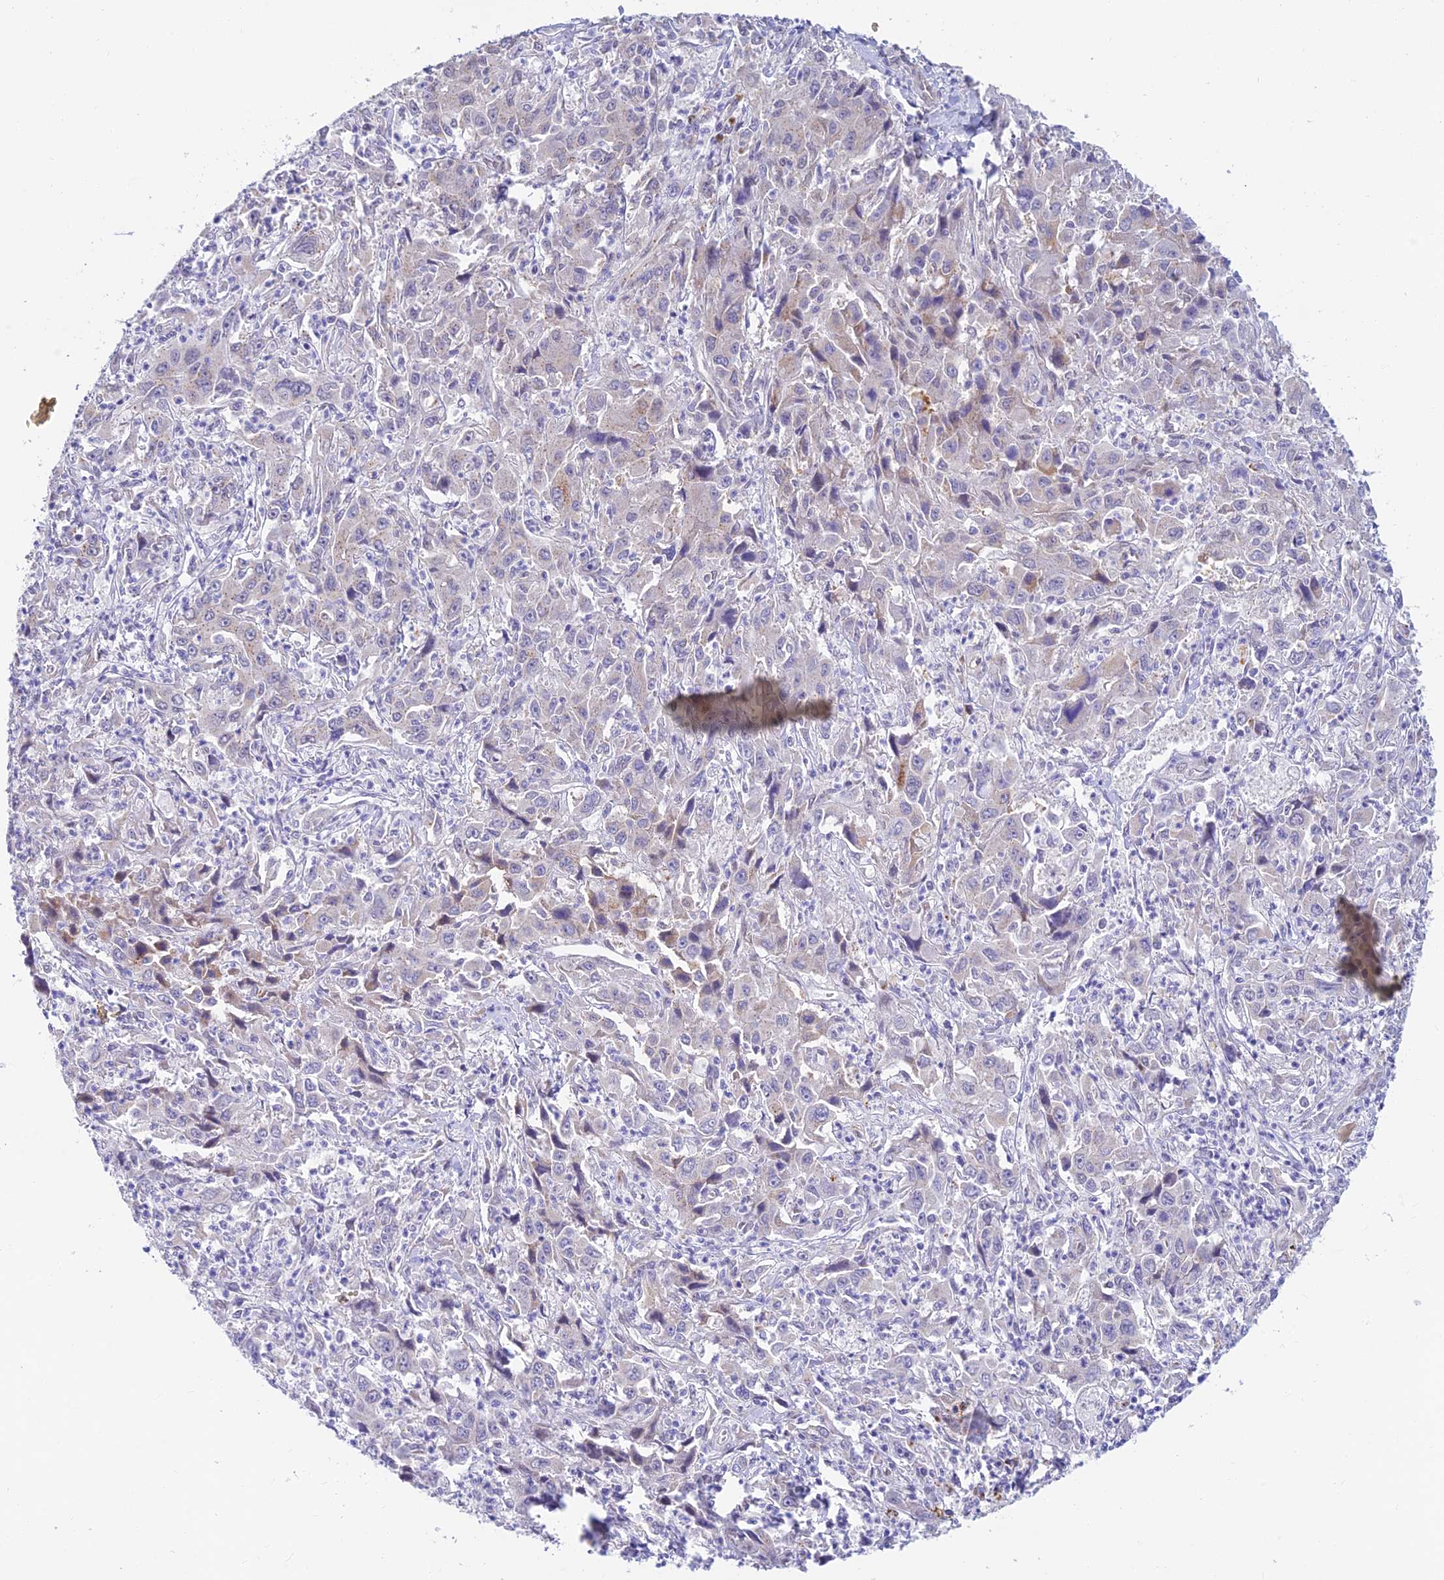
{"staining": {"intensity": "moderate", "quantity": "<25%", "location": "cytoplasmic/membranous"}, "tissue": "liver cancer", "cell_type": "Tumor cells", "image_type": "cancer", "snomed": [{"axis": "morphology", "description": "Carcinoma, Hepatocellular, NOS"}, {"axis": "topography", "description": "Liver"}], "caption": "This photomicrograph exhibits immunohistochemistry staining of human liver cancer (hepatocellular carcinoma), with low moderate cytoplasmic/membranous positivity in approximately <25% of tumor cells.", "gene": "INKA1", "patient": {"sex": "male", "age": 63}}